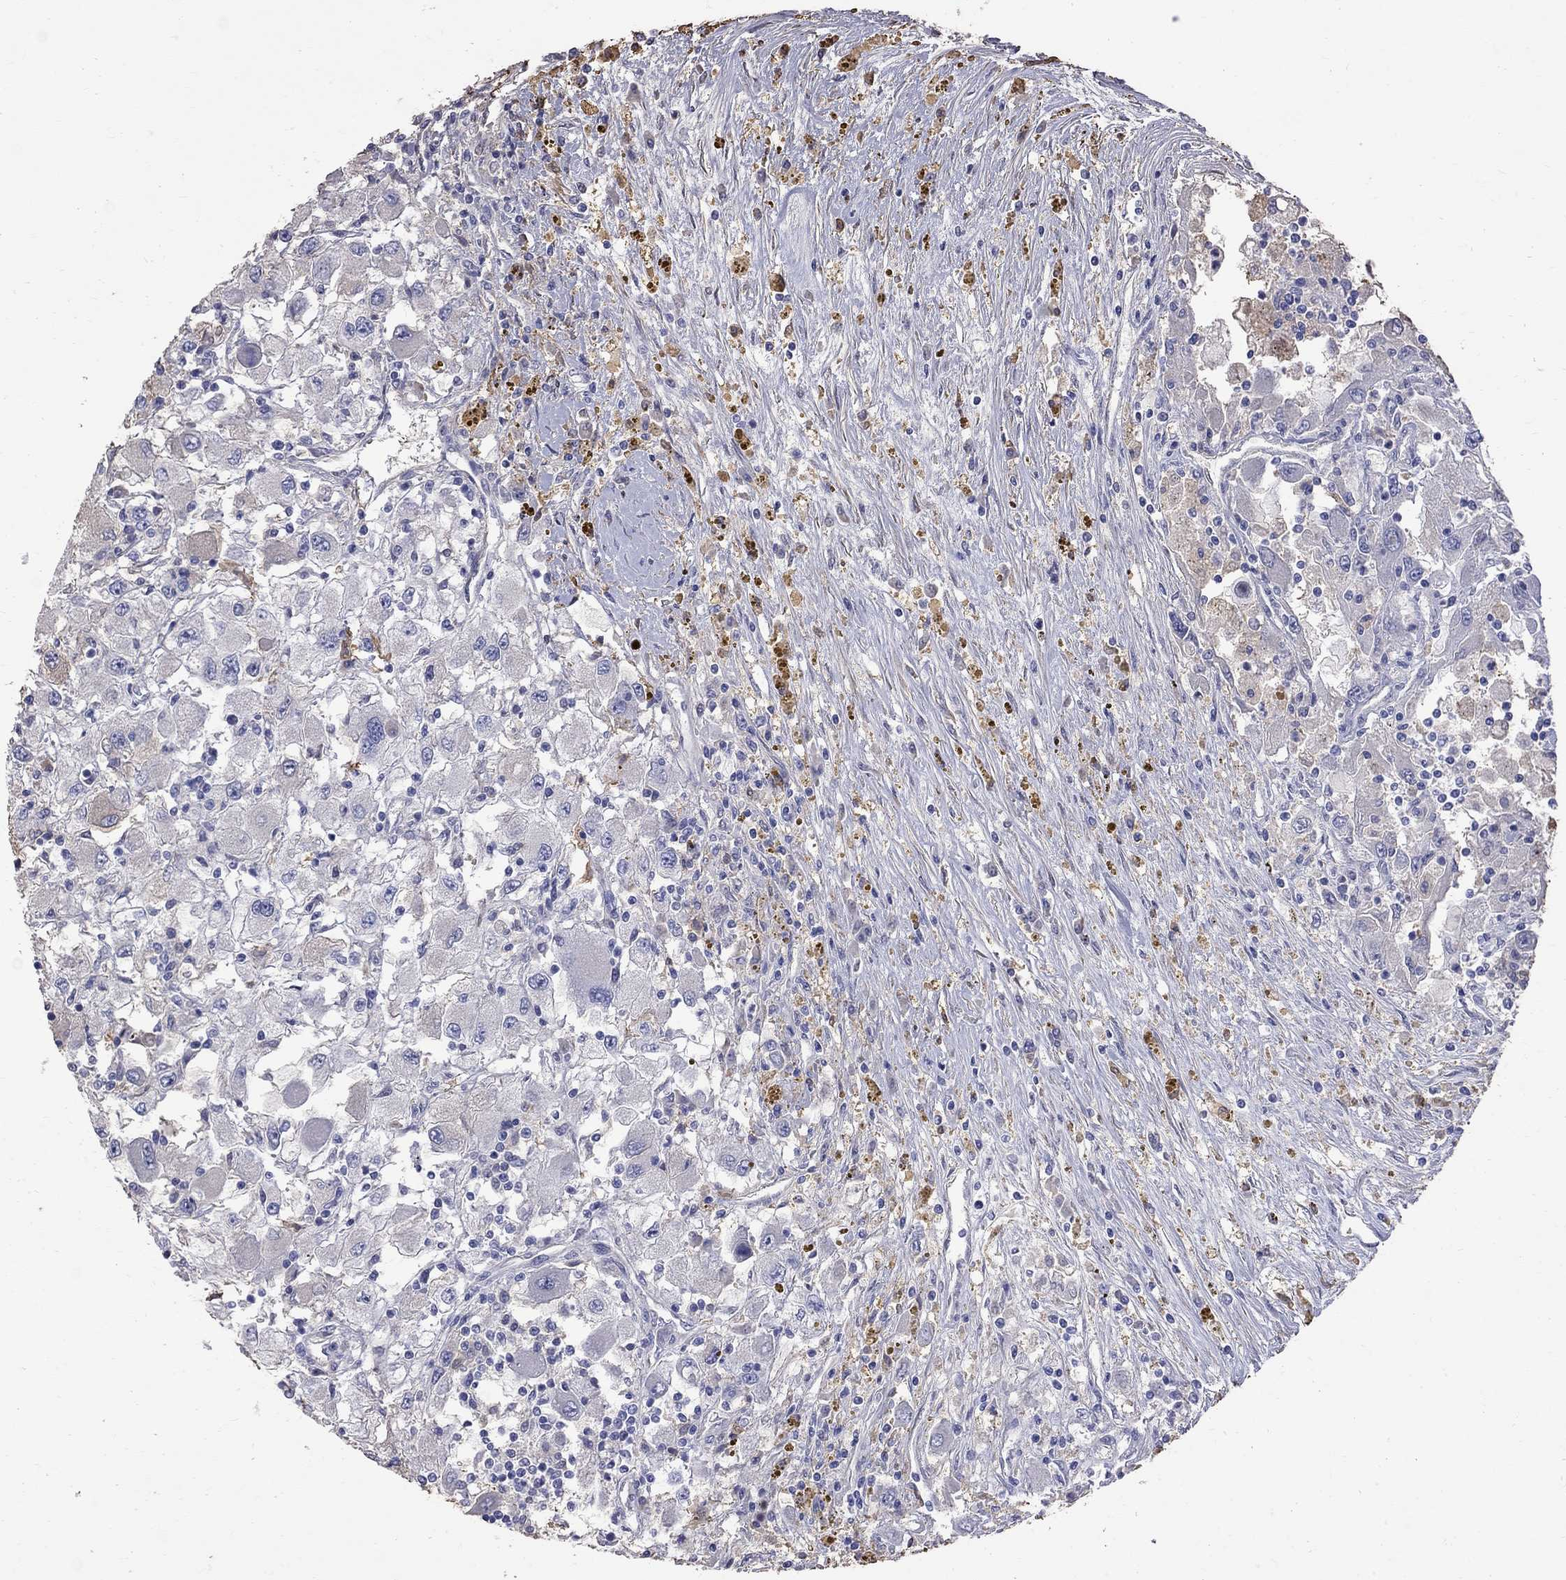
{"staining": {"intensity": "negative", "quantity": "none", "location": "none"}, "tissue": "renal cancer", "cell_type": "Tumor cells", "image_type": "cancer", "snomed": [{"axis": "morphology", "description": "Adenocarcinoma, NOS"}, {"axis": "topography", "description": "Kidney"}], "caption": "DAB immunohistochemical staining of renal cancer exhibits no significant expression in tumor cells.", "gene": "CKAP2", "patient": {"sex": "female", "age": 67}}